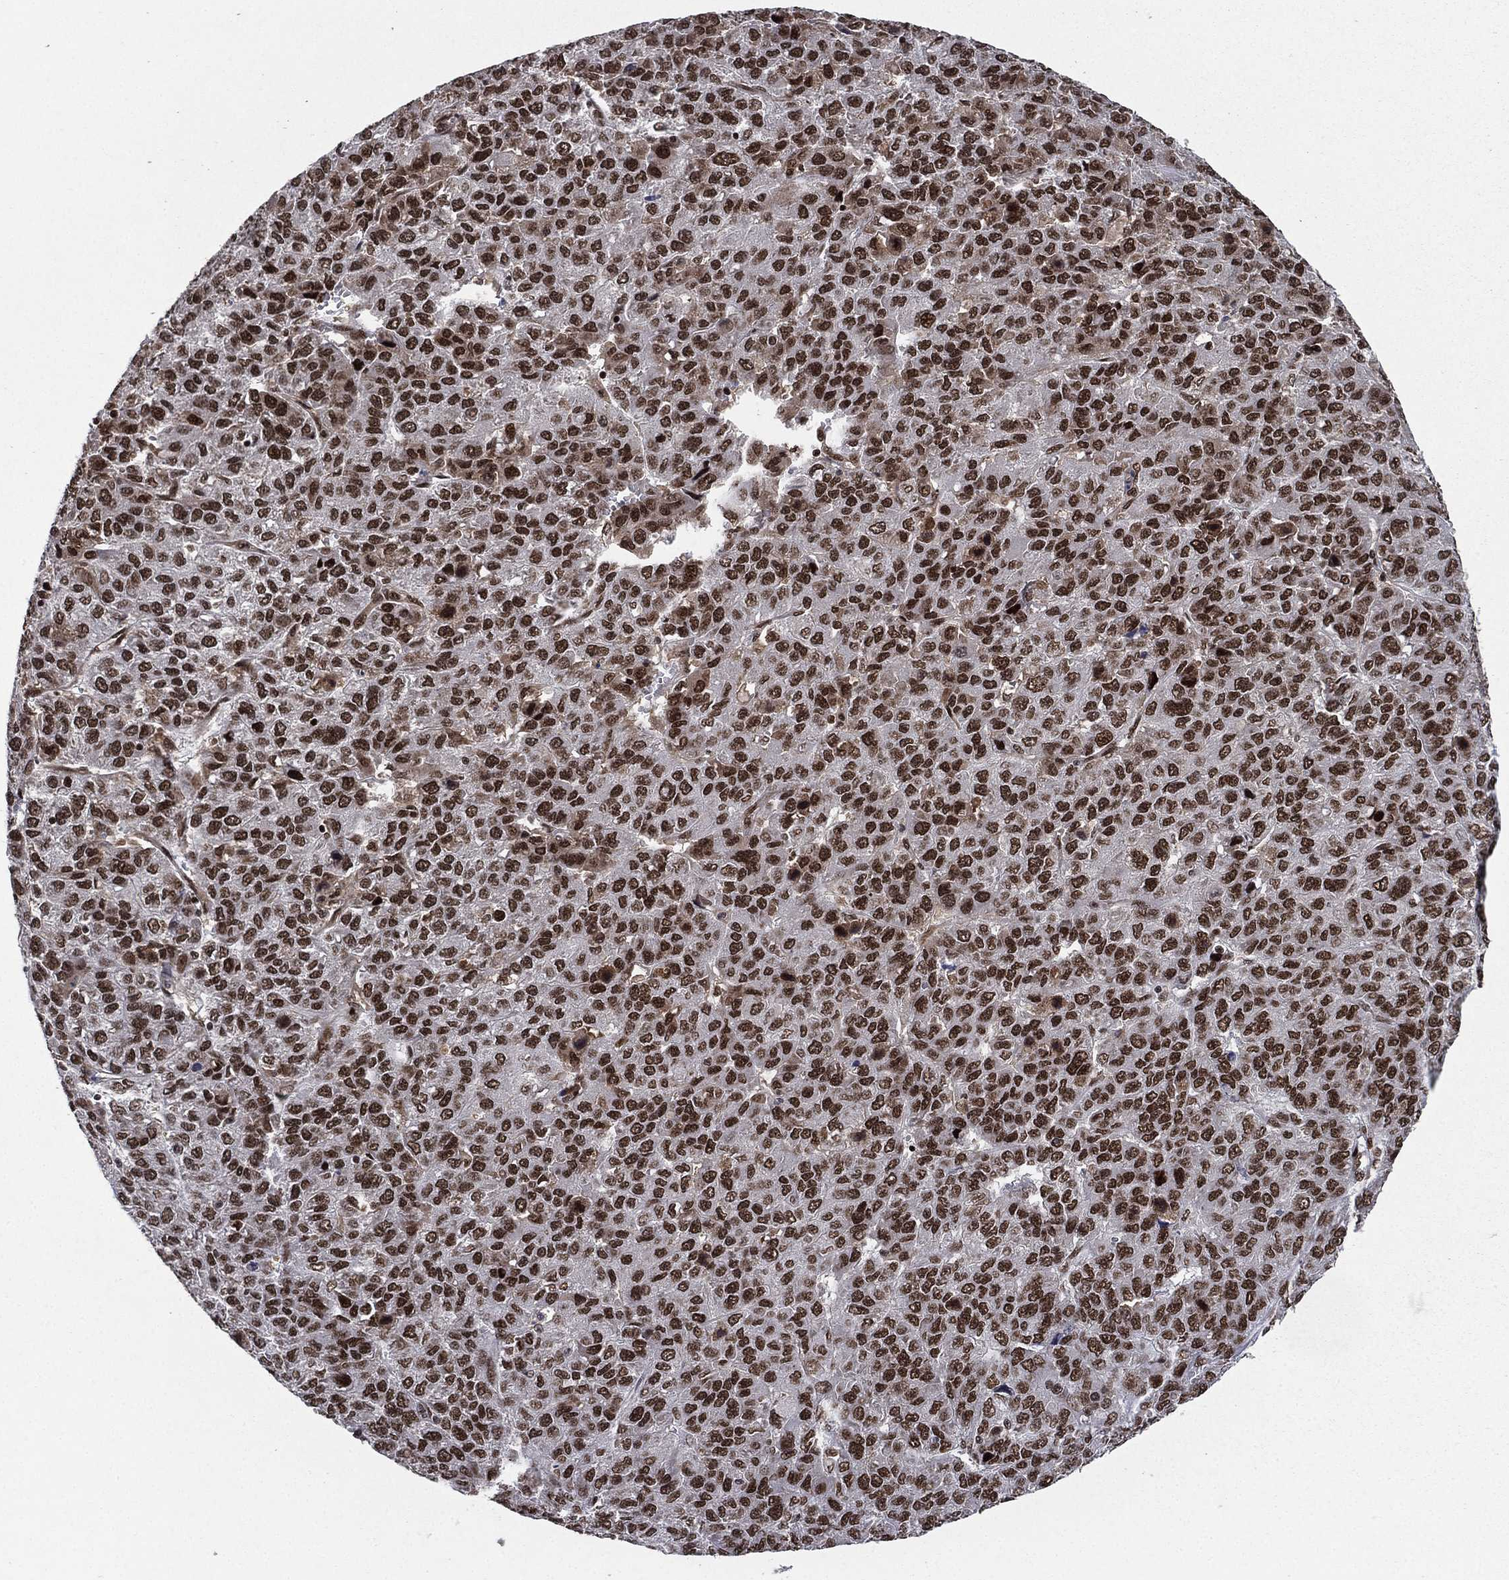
{"staining": {"intensity": "strong", "quantity": ">75%", "location": "nuclear"}, "tissue": "liver cancer", "cell_type": "Tumor cells", "image_type": "cancer", "snomed": [{"axis": "morphology", "description": "Carcinoma, Hepatocellular, NOS"}, {"axis": "topography", "description": "Liver"}], "caption": "Immunohistochemistry (IHC) (DAB (3,3'-diaminobenzidine)) staining of hepatocellular carcinoma (liver) shows strong nuclear protein staining in about >75% of tumor cells.", "gene": "RTF1", "patient": {"sex": "male", "age": 69}}